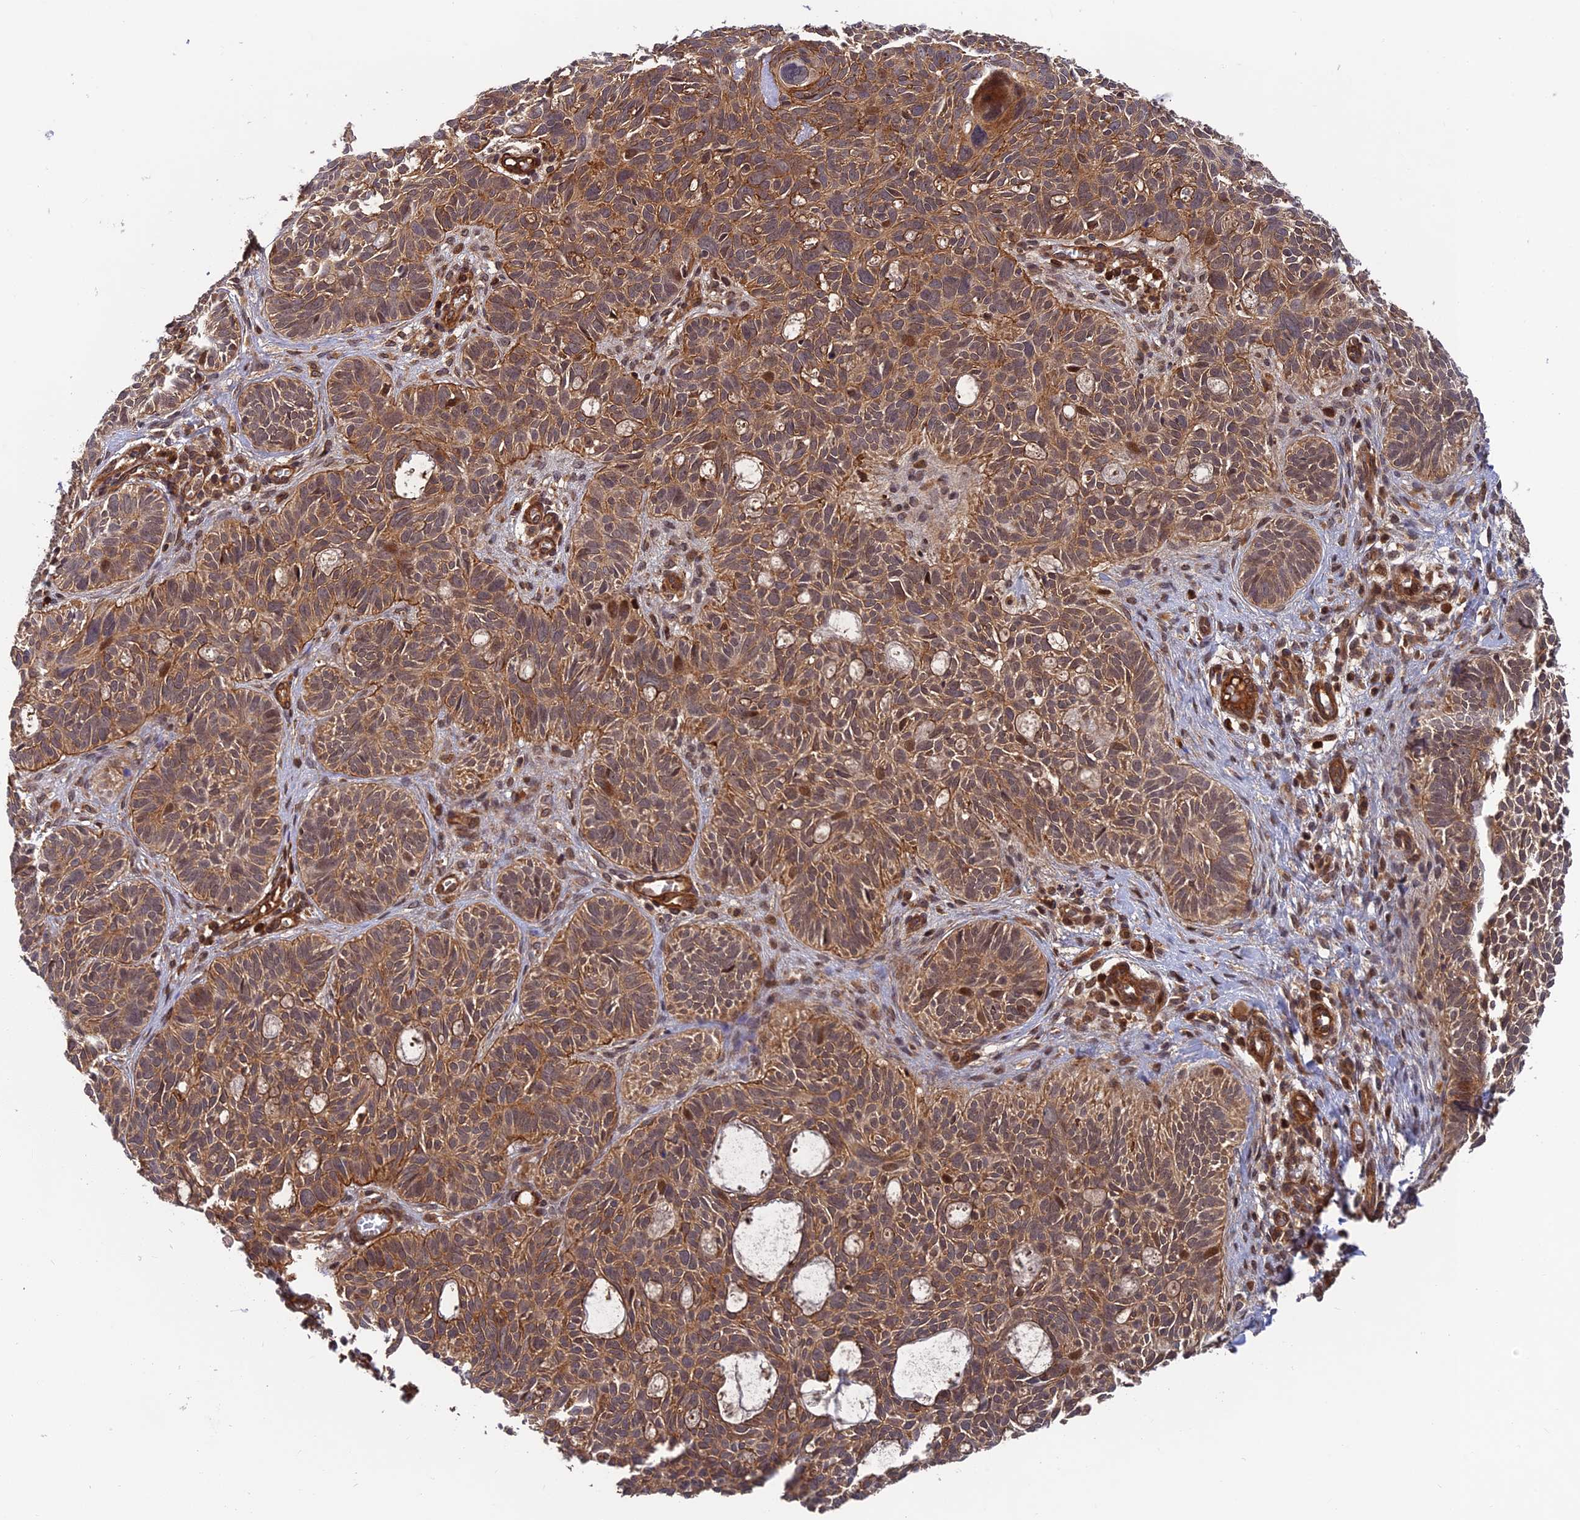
{"staining": {"intensity": "moderate", "quantity": ">75%", "location": "cytoplasmic/membranous"}, "tissue": "skin cancer", "cell_type": "Tumor cells", "image_type": "cancer", "snomed": [{"axis": "morphology", "description": "Basal cell carcinoma"}, {"axis": "topography", "description": "Skin"}], "caption": "A micrograph showing moderate cytoplasmic/membranous expression in approximately >75% of tumor cells in skin cancer (basal cell carcinoma), as visualized by brown immunohistochemical staining.", "gene": "OSBPL1A", "patient": {"sex": "male", "age": 69}}